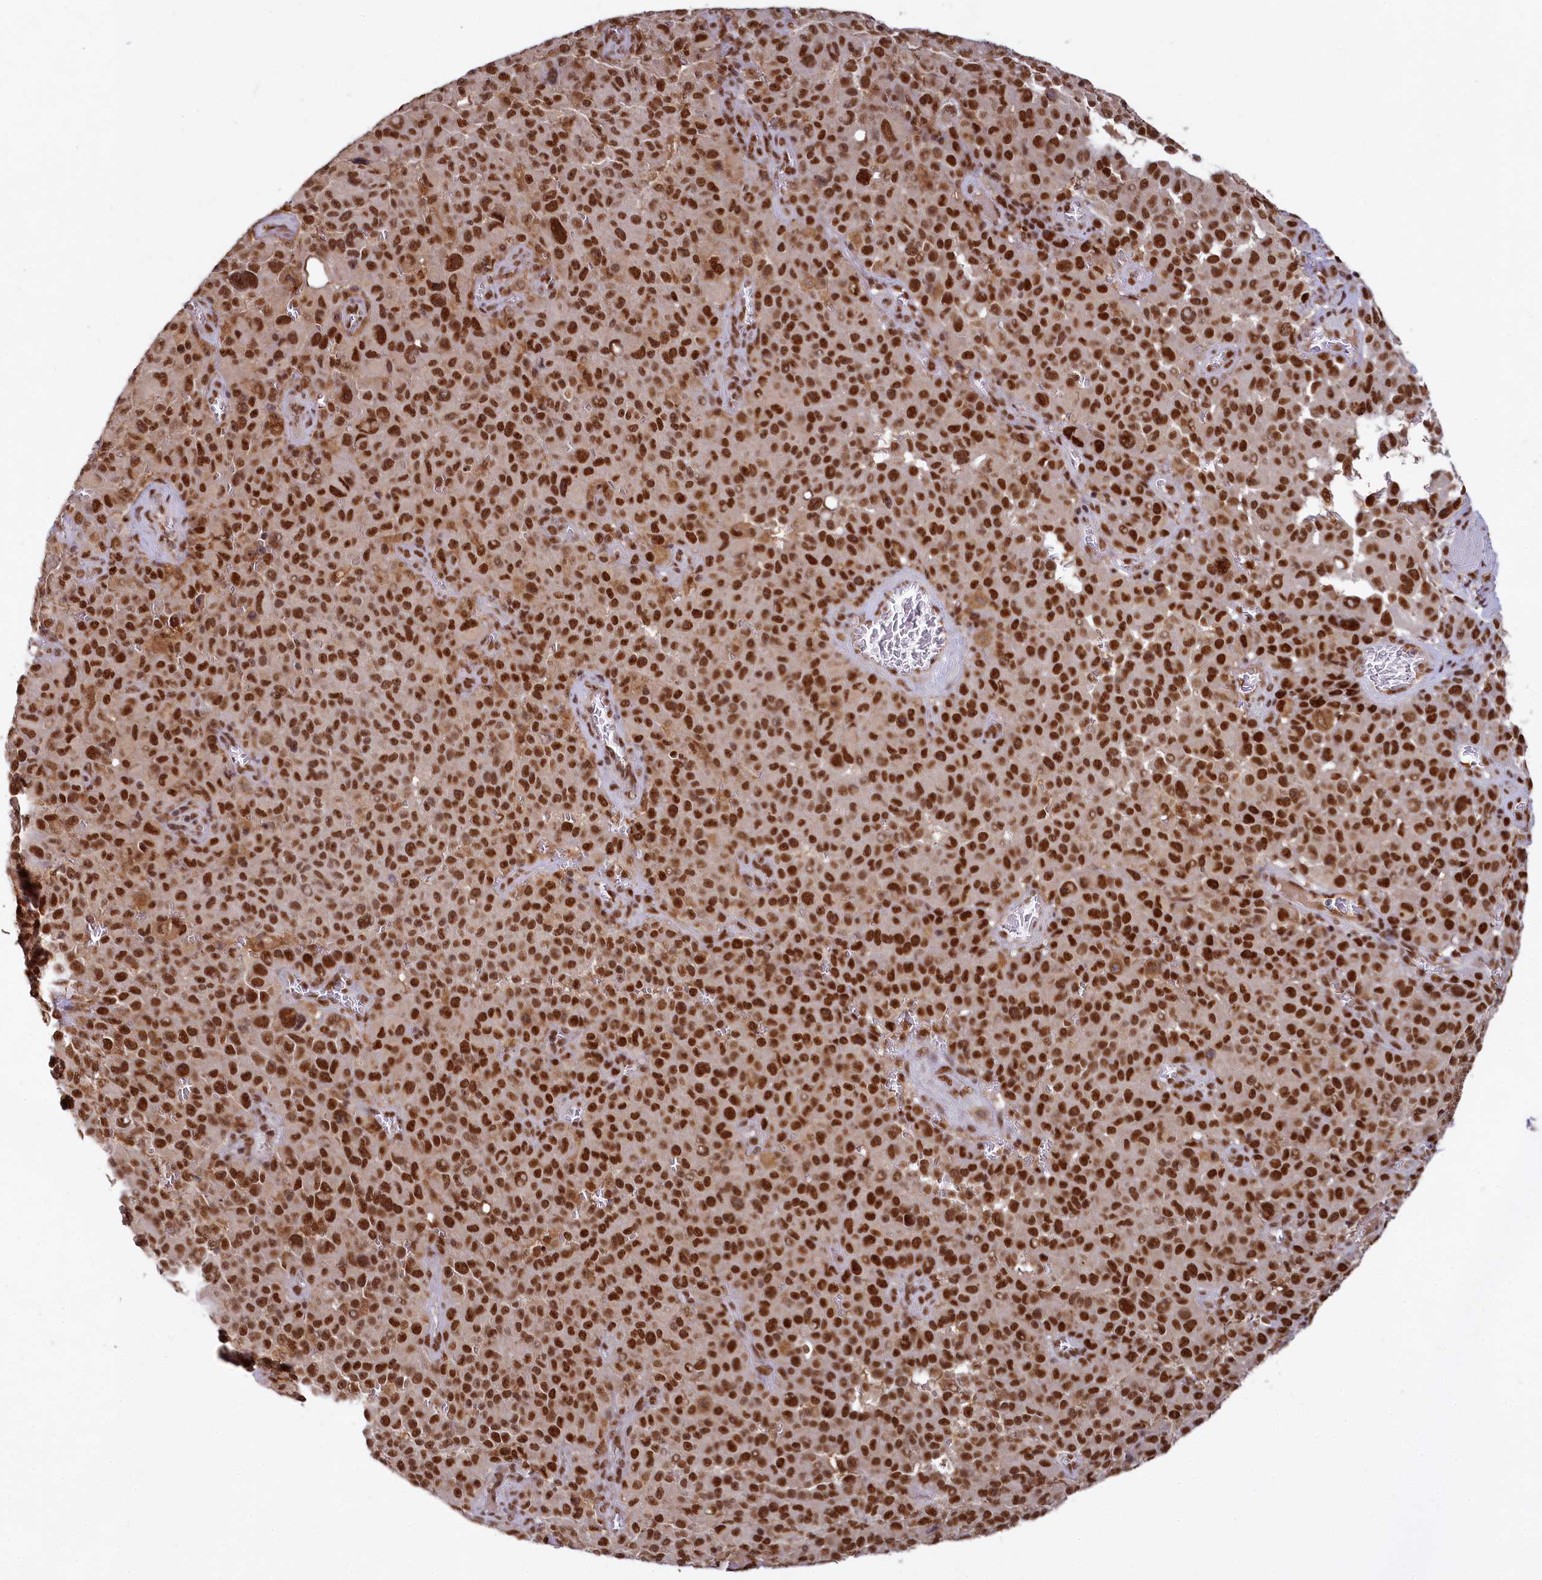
{"staining": {"intensity": "strong", "quantity": ">75%", "location": "nuclear"}, "tissue": "melanoma", "cell_type": "Tumor cells", "image_type": "cancer", "snomed": [{"axis": "morphology", "description": "Malignant melanoma, NOS"}, {"axis": "topography", "description": "Skin"}], "caption": "Protein staining of melanoma tissue demonstrates strong nuclear positivity in about >75% of tumor cells.", "gene": "PPHLN1", "patient": {"sex": "female", "age": 82}}